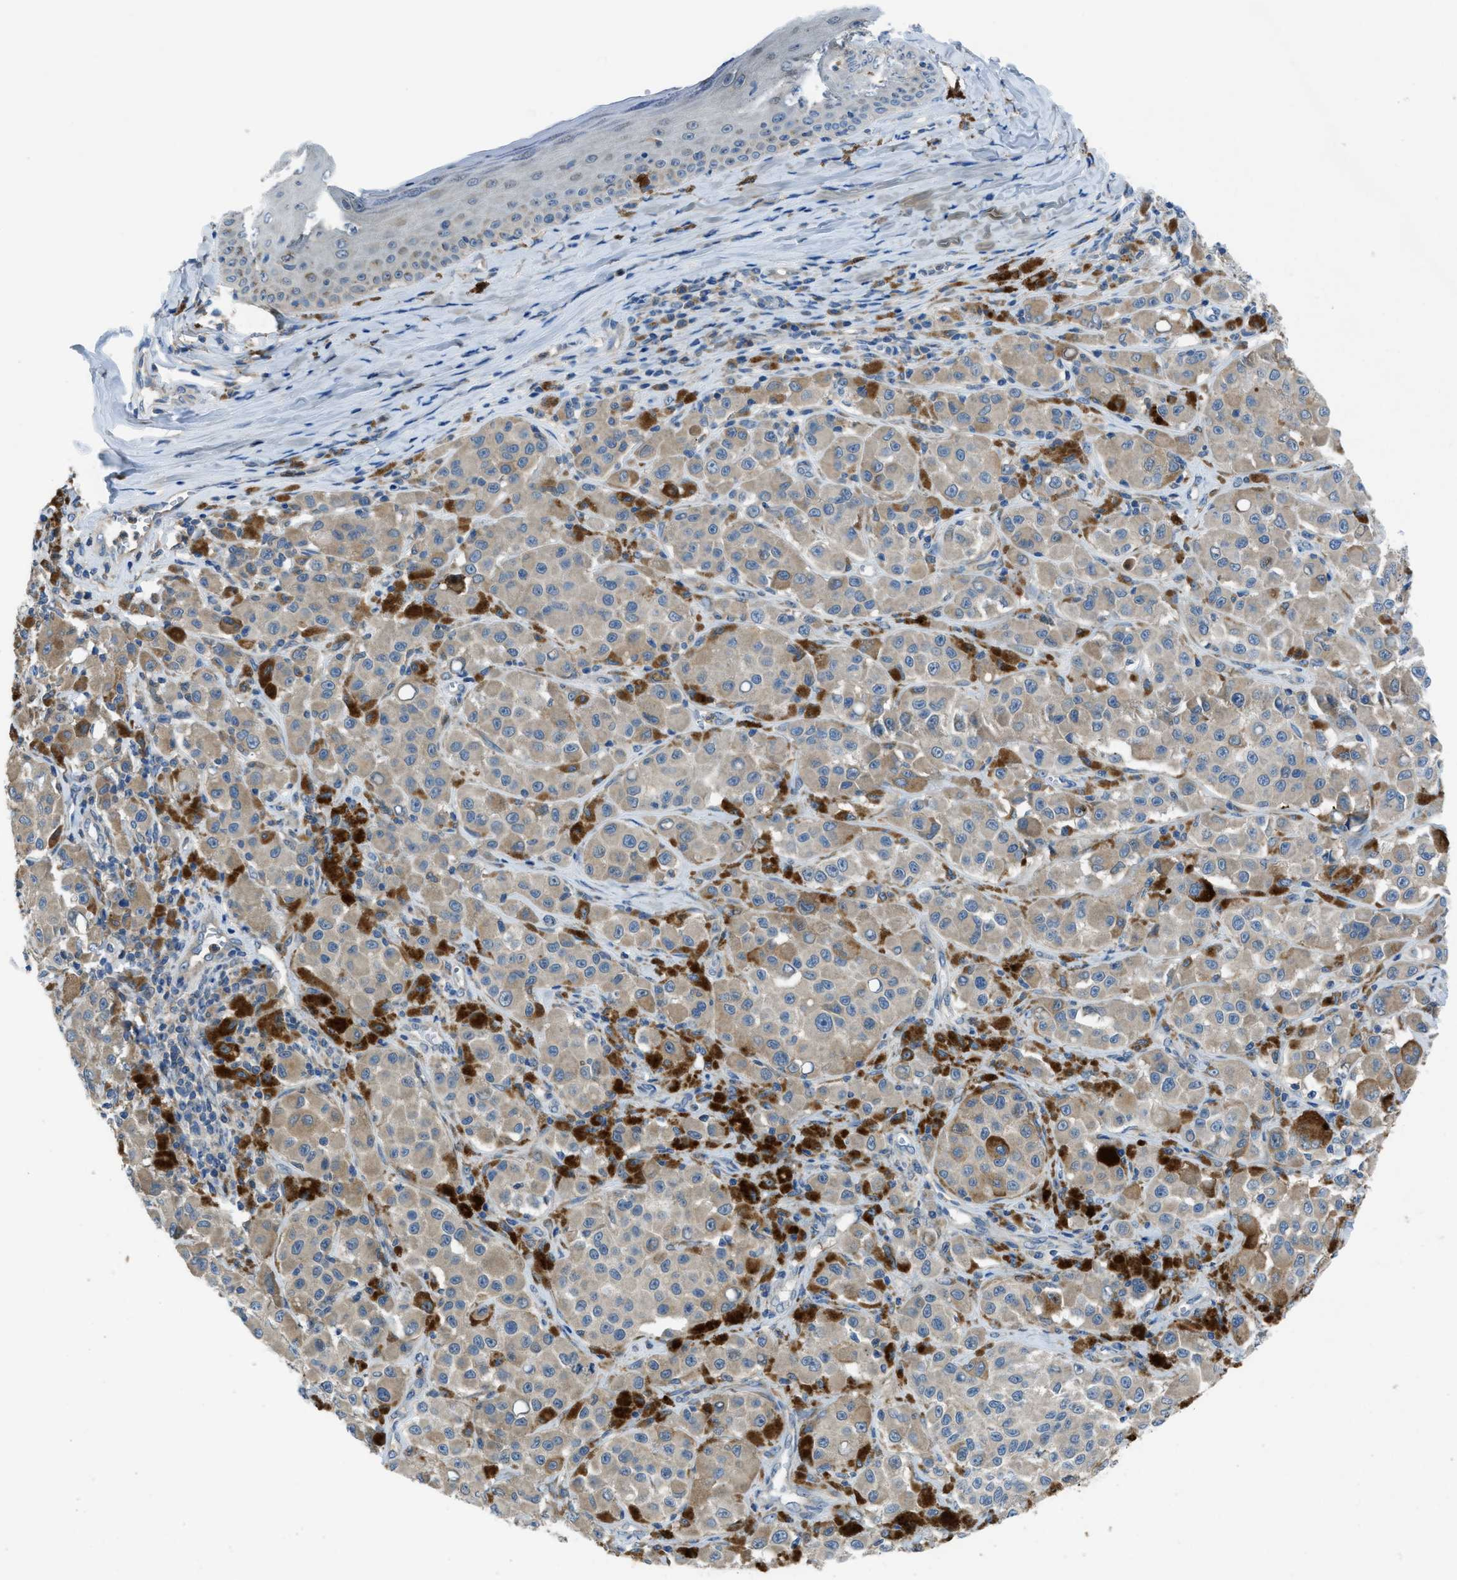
{"staining": {"intensity": "weak", "quantity": ">75%", "location": "cytoplasmic/membranous"}, "tissue": "melanoma", "cell_type": "Tumor cells", "image_type": "cancer", "snomed": [{"axis": "morphology", "description": "Malignant melanoma, NOS"}, {"axis": "topography", "description": "Skin"}], "caption": "Melanoma was stained to show a protein in brown. There is low levels of weak cytoplasmic/membranous positivity in about >75% of tumor cells. (DAB (3,3'-diaminobenzidine) IHC with brightfield microscopy, high magnification).", "gene": "MAP3K20", "patient": {"sex": "male", "age": 84}}